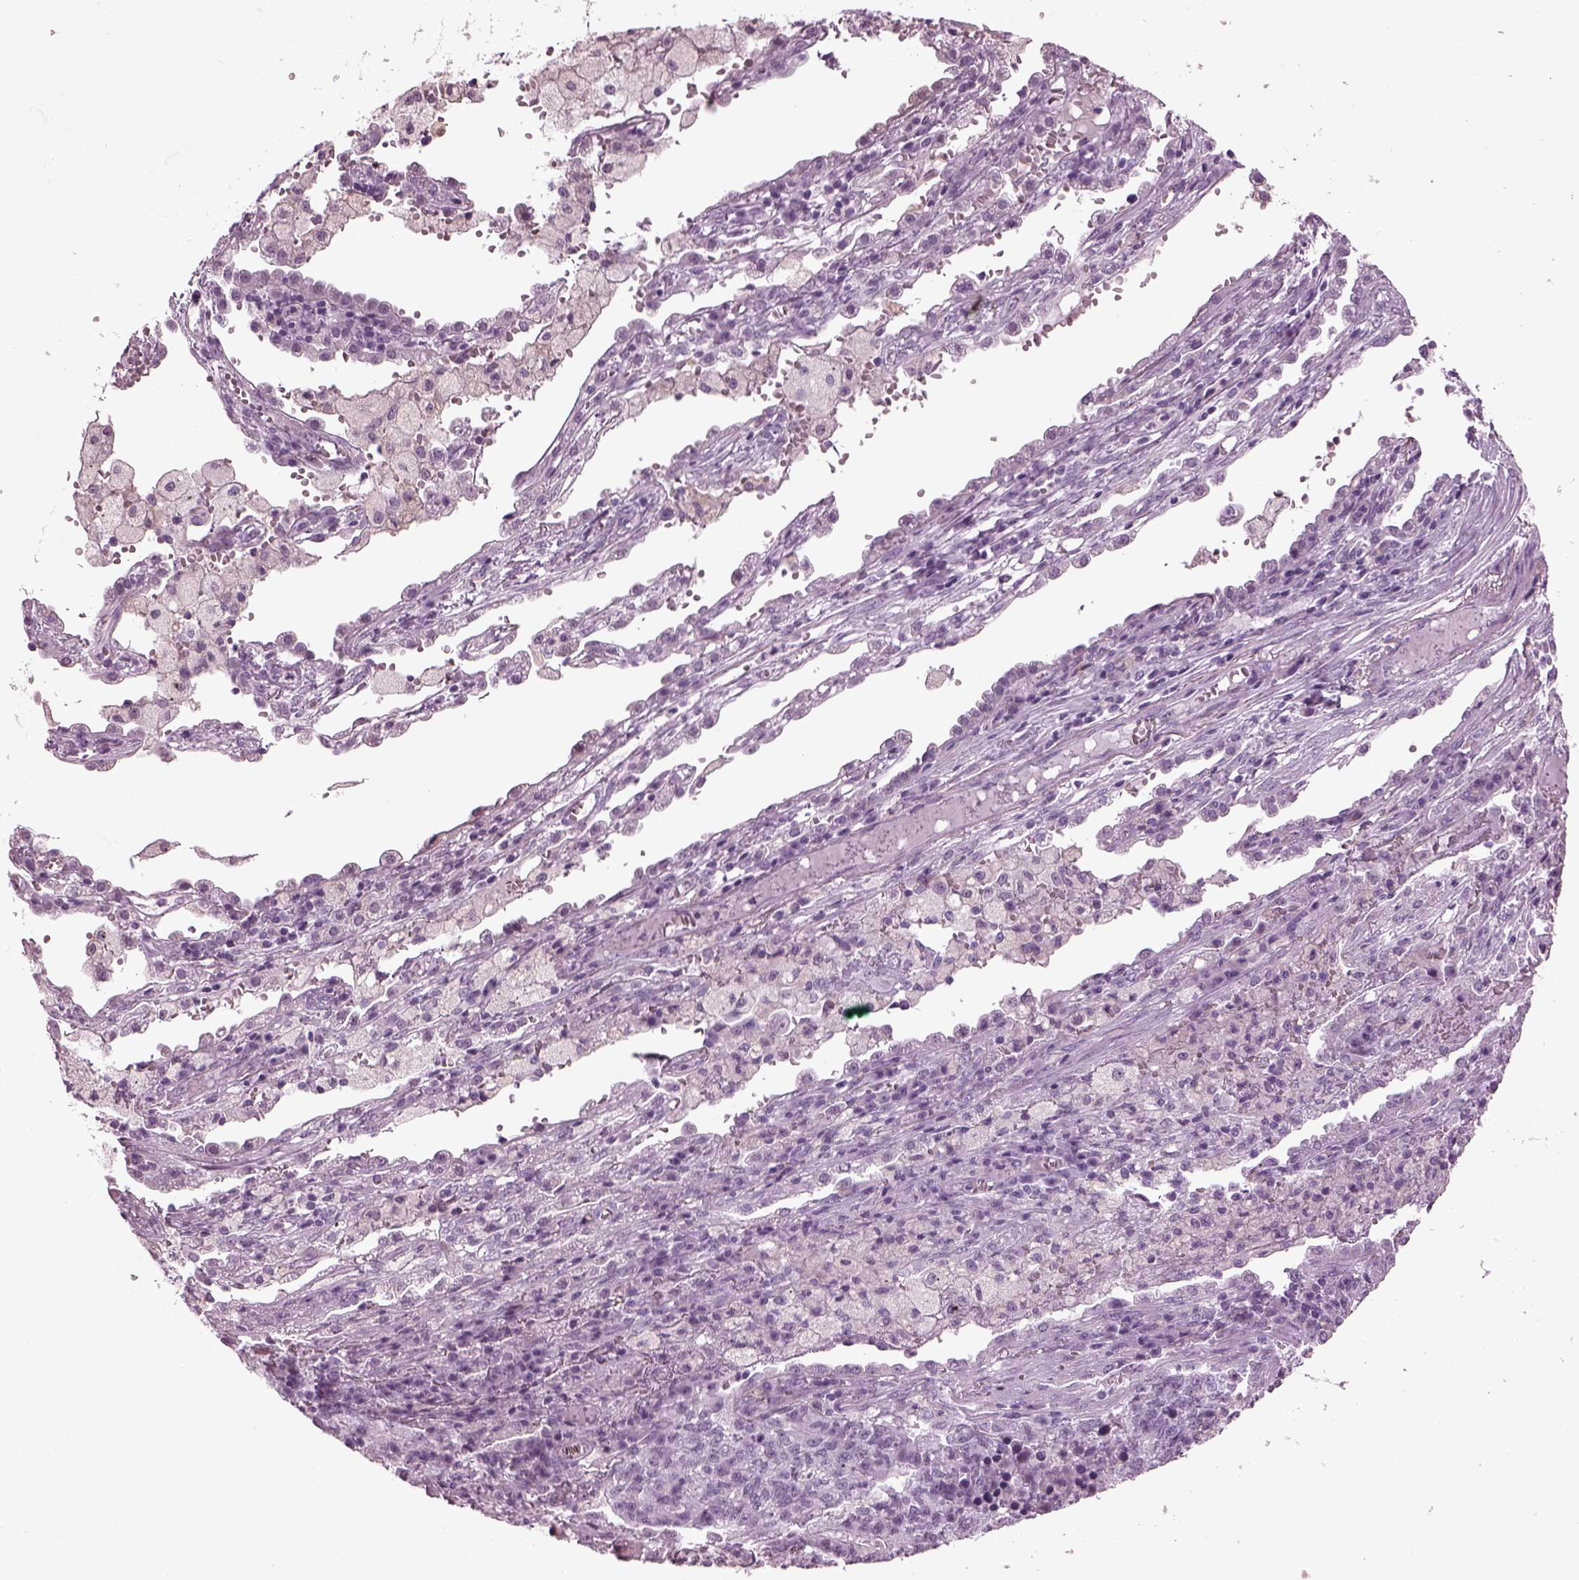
{"staining": {"intensity": "negative", "quantity": "none", "location": "none"}, "tissue": "lung cancer", "cell_type": "Tumor cells", "image_type": "cancer", "snomed": [{"axis": "morphology", "description": "Adenocarcinoma, NOS"}, {"axis": "topography", "description": "Lung"}], "caption": "Adenocarcinoma (lung) was stained to show a protein in brown. There is no significant staining in tumor cells. (DAB (3,3'-diaminobenzidine) immunohistochemistry visualized using brightfield microscopy, high magnification).", "gene": "SLC6A17", "patient": {"sex": "male", "age": 57}}